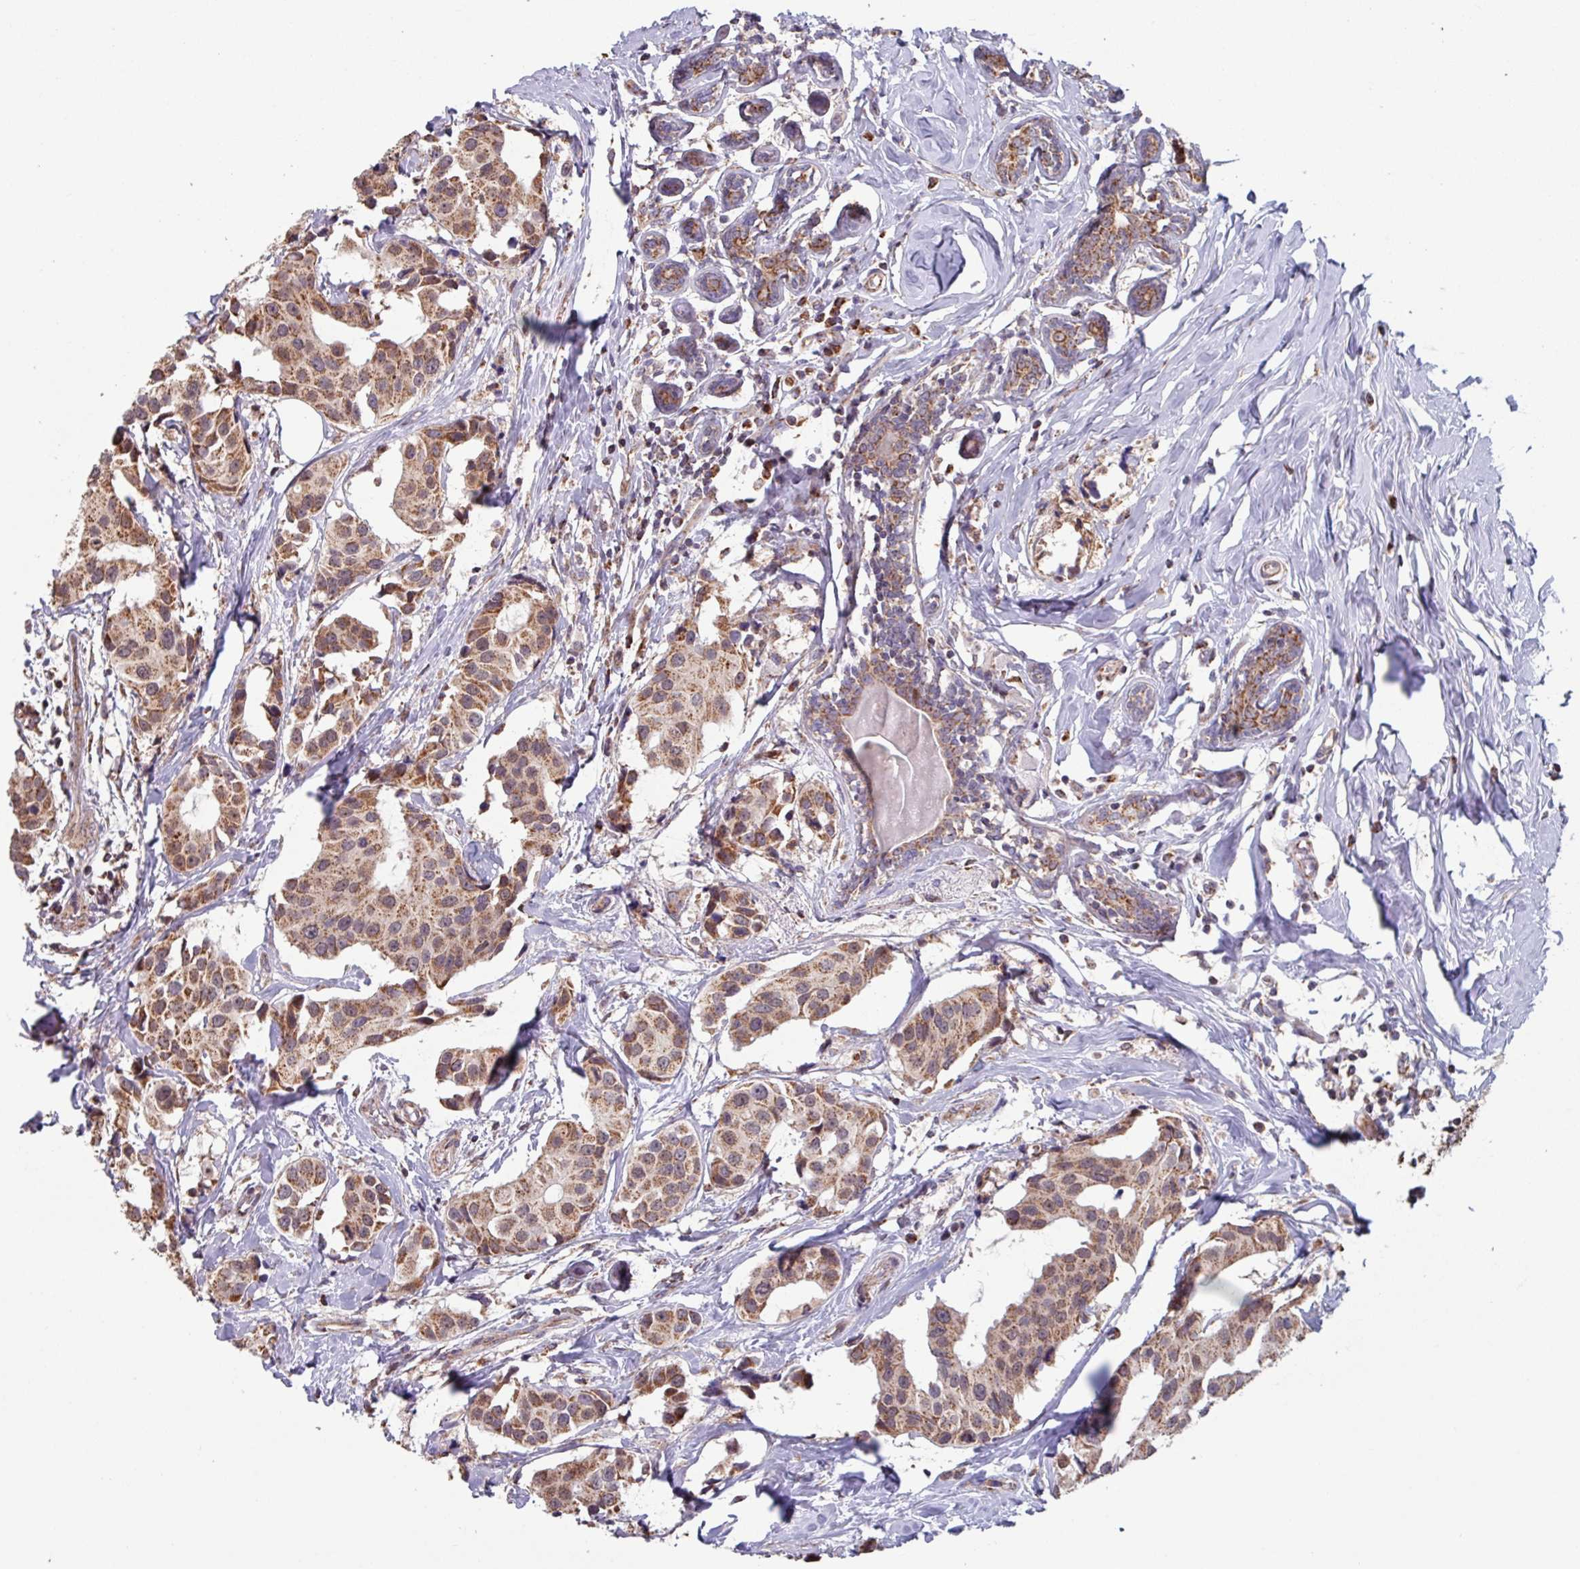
{"staining": {"intensity": "moderate", "quantity": ">75%", "location": "cytoplasmic/membranous"}, "tissue": "breast cancer", "cell_type": "Tumor cells", "image_type": "cancer", "snomed": [{"axis": "morphology", "description": "Normal tissue, NOS"}, {"axis": "morphology", "description": "Duct carcinoma"}, {"axis": "topography", "description": "Breast"}], "caption": "Breast cancer (intraductal carcinoma) stained with a brown dye reveals moderate cytoplasmic/membranous positive expression in about >75% of tumor cells.", "gene": "COX7C", "patient": {"sex": "female", "age": 39}}